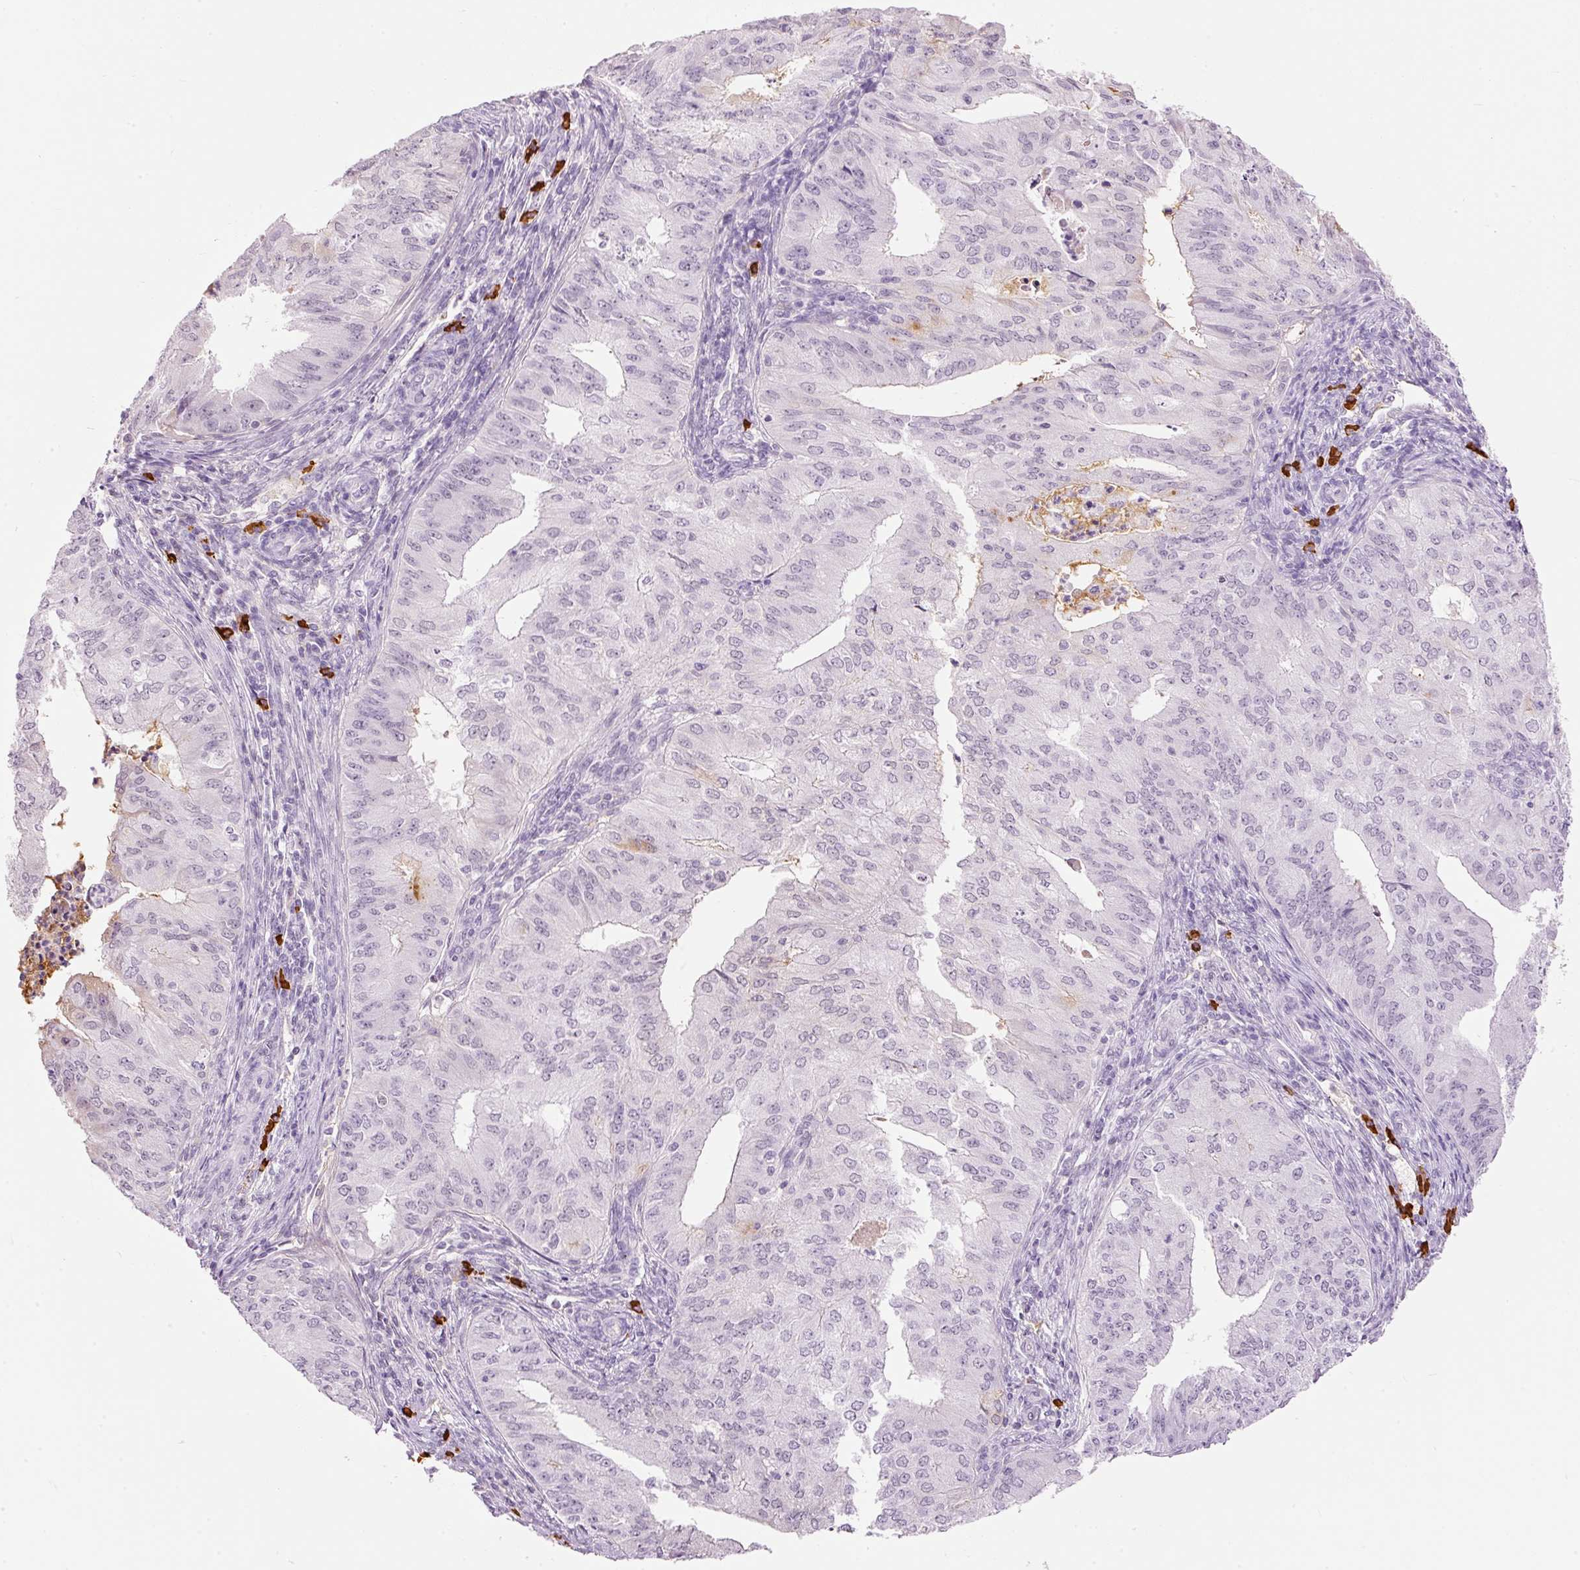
{"staining": {"intensity": "negative", "quantity": "none", "location": "none"}, "tissue": "endometrial cancer", "cell_type": "Tumor cells", "image_type": "cancer", "snomed": [{"axis": "morphology", "description": "Adenocarcinoma, NOS"}, {"axis": "topography", "description": "Endometrium"}], "caption": "Immunohistochemistry histopathology image of endometrial adenocarcinoma stained for a protein (brown), which shows no expression in tumor cells. (DAB (3,3'-diaminobenzidine) IHC with hematoxylin counter stain).", "gene": "PRPF38B", "patient": {"sex": "female", "age": 50}}